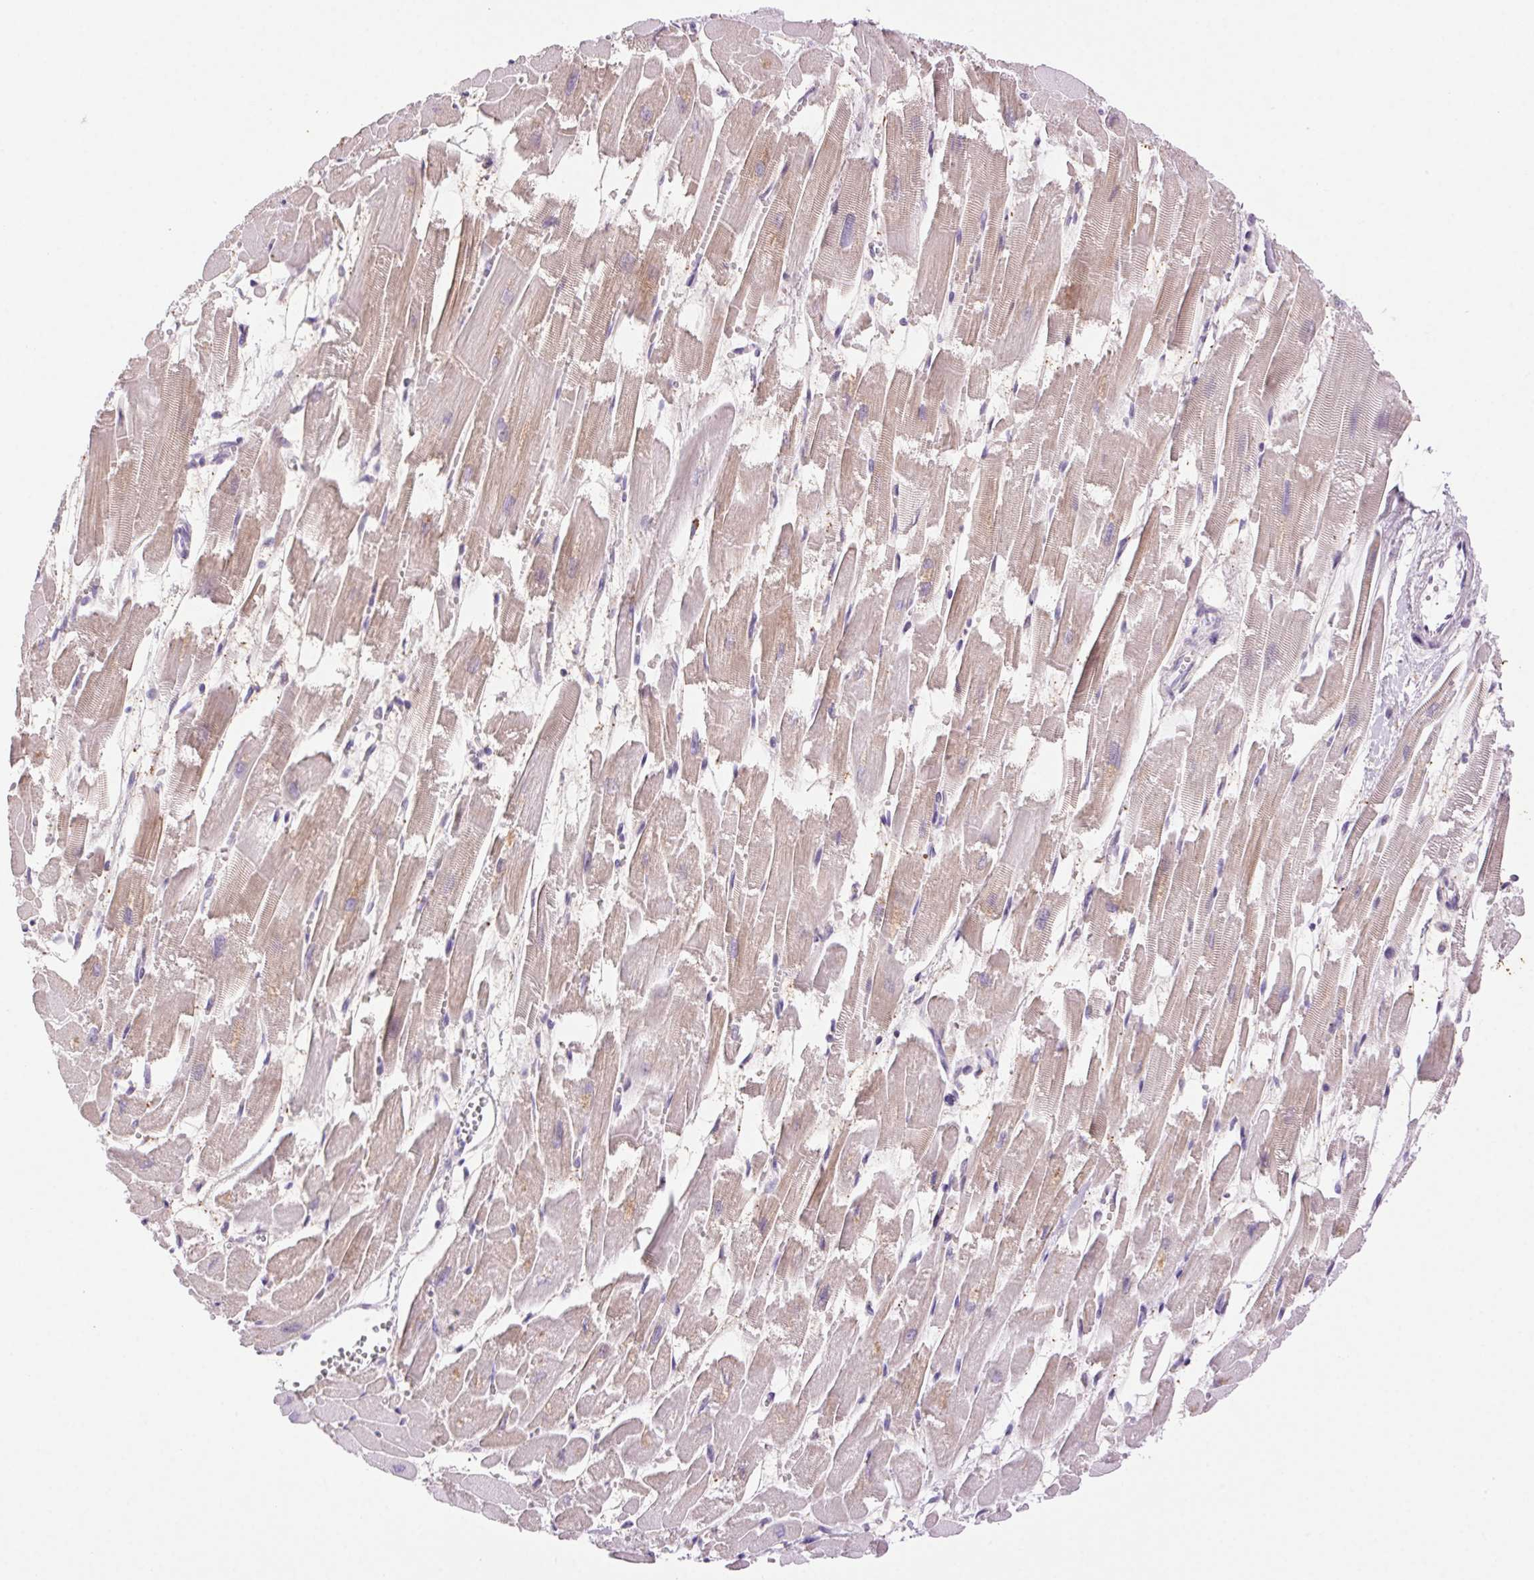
{"staining": {"intensity": "weak", "quantity": "<25%", "location": "cytoplasmic/membranous"}, "tissue": "heart muscle", "cell_type": "Cardiomyocytes", "image_type": "normal", "snomed": [{"axis": "morphology", "description": "Normal tissue, NOS"}, {"axis": "topography", "description": "Heart"}], "caption": "Immunohistochemical staining of benign human heart muscle displays no significant expression in cardiomyocytes.", "gene": "SYT11", "patient": {"sex": "female", "age": 52}}